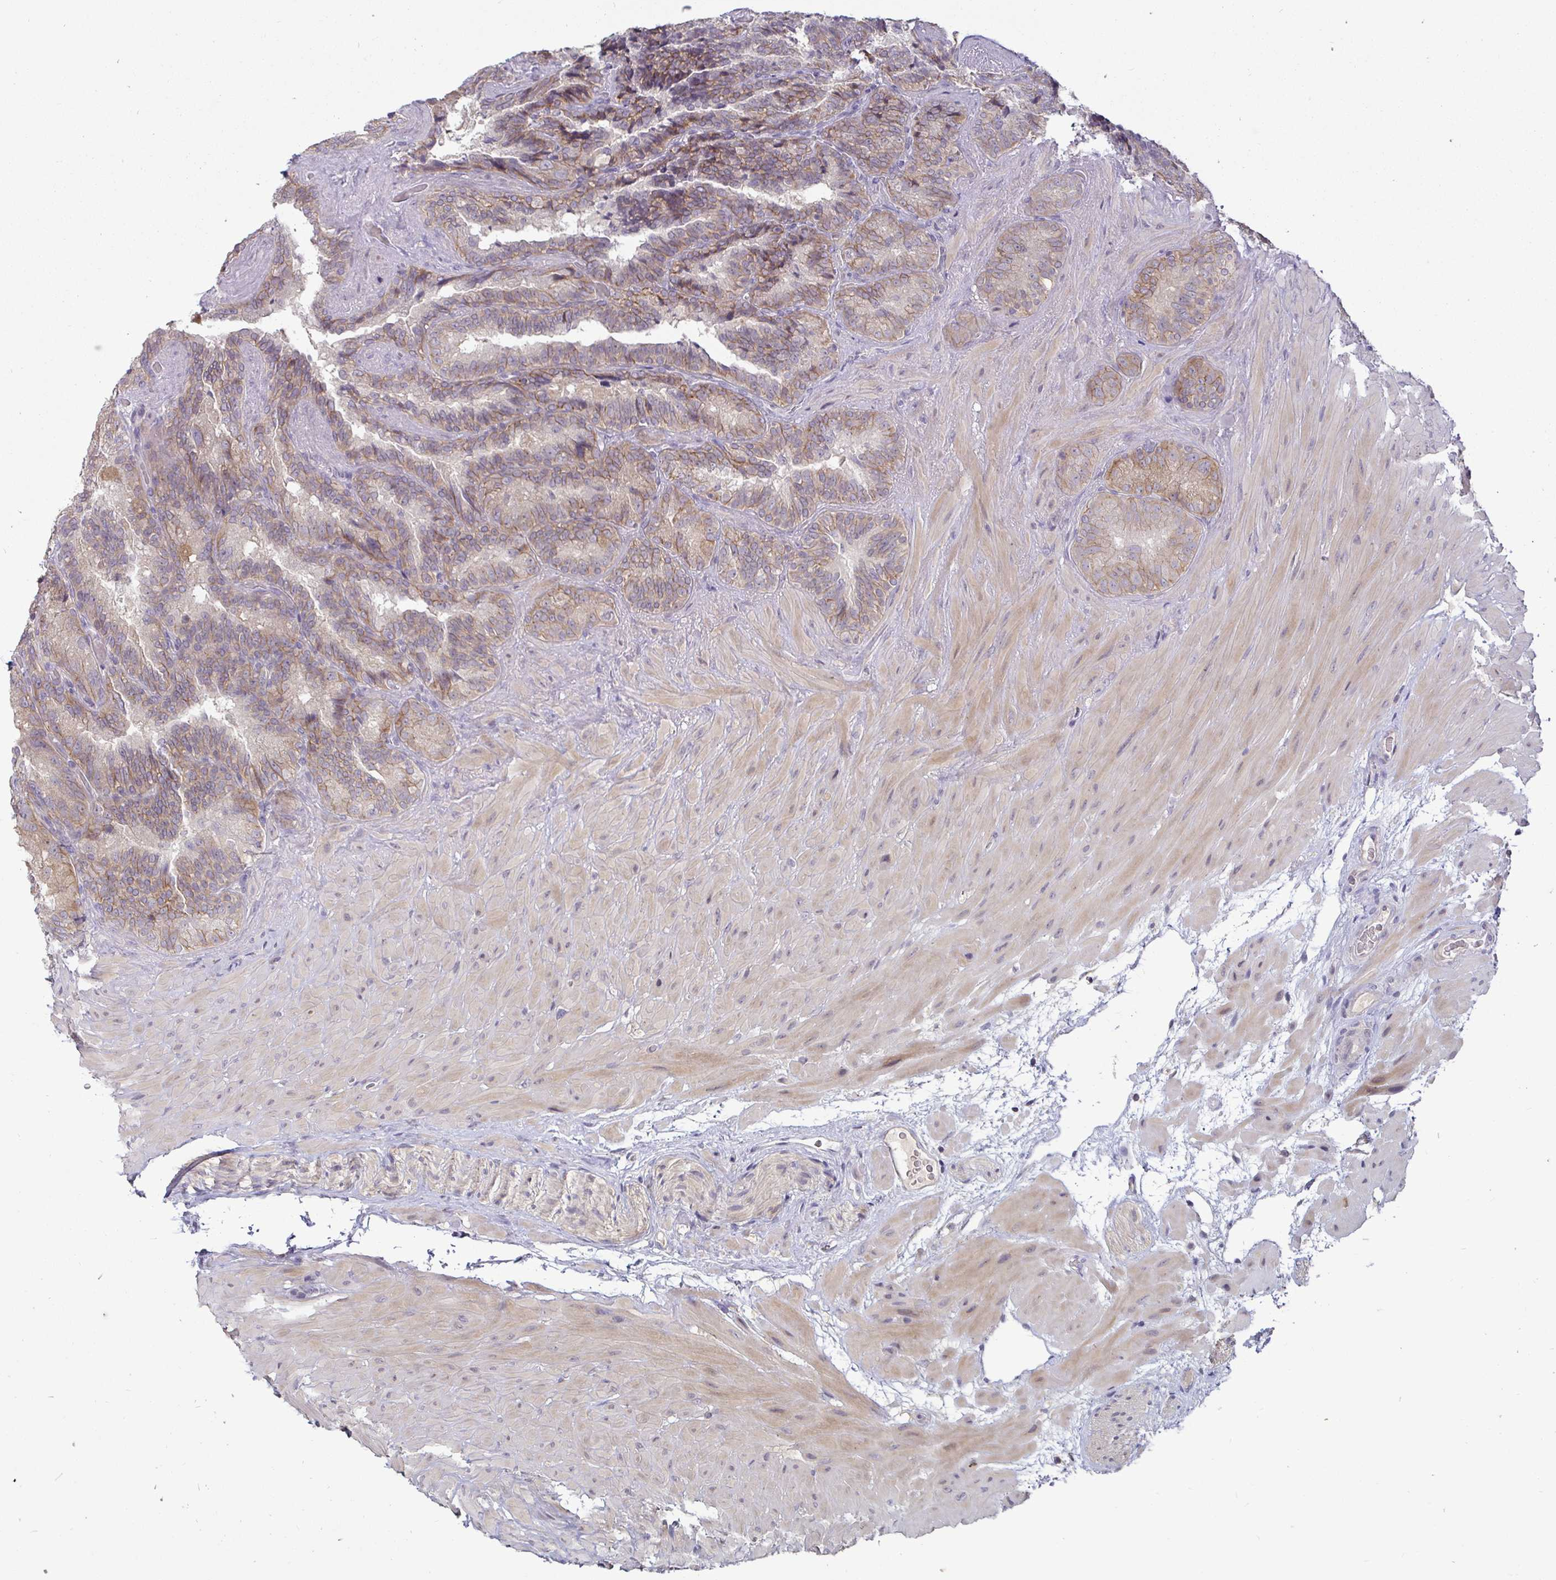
{"staining": {"intensity": "moderate", "quantity": "25%-75%", "location": "cytoplasmic/membranous"}, "tissue": "seminal vesicle", "cell_type": "Glandular cells", "image_type": "normal", "snomed": [{"axis": "morphology", "description": "Normal tissue, NOS"}, {"axis": "topography", "description": "Seminal veicle"}], "caption": "Glandular cells show medium levels of moderate cytoplasmic/membranous staining in about 25%-75% of cells in unremarkable seminal vesicle. The staining was performed using DAB to visualize the protein expression in brown, while the nuclei were stained in blue with hematoxylin (Magnification: 20x).", "gene": "GSTM1", "patient": {"sex": "male", "age": 60}}